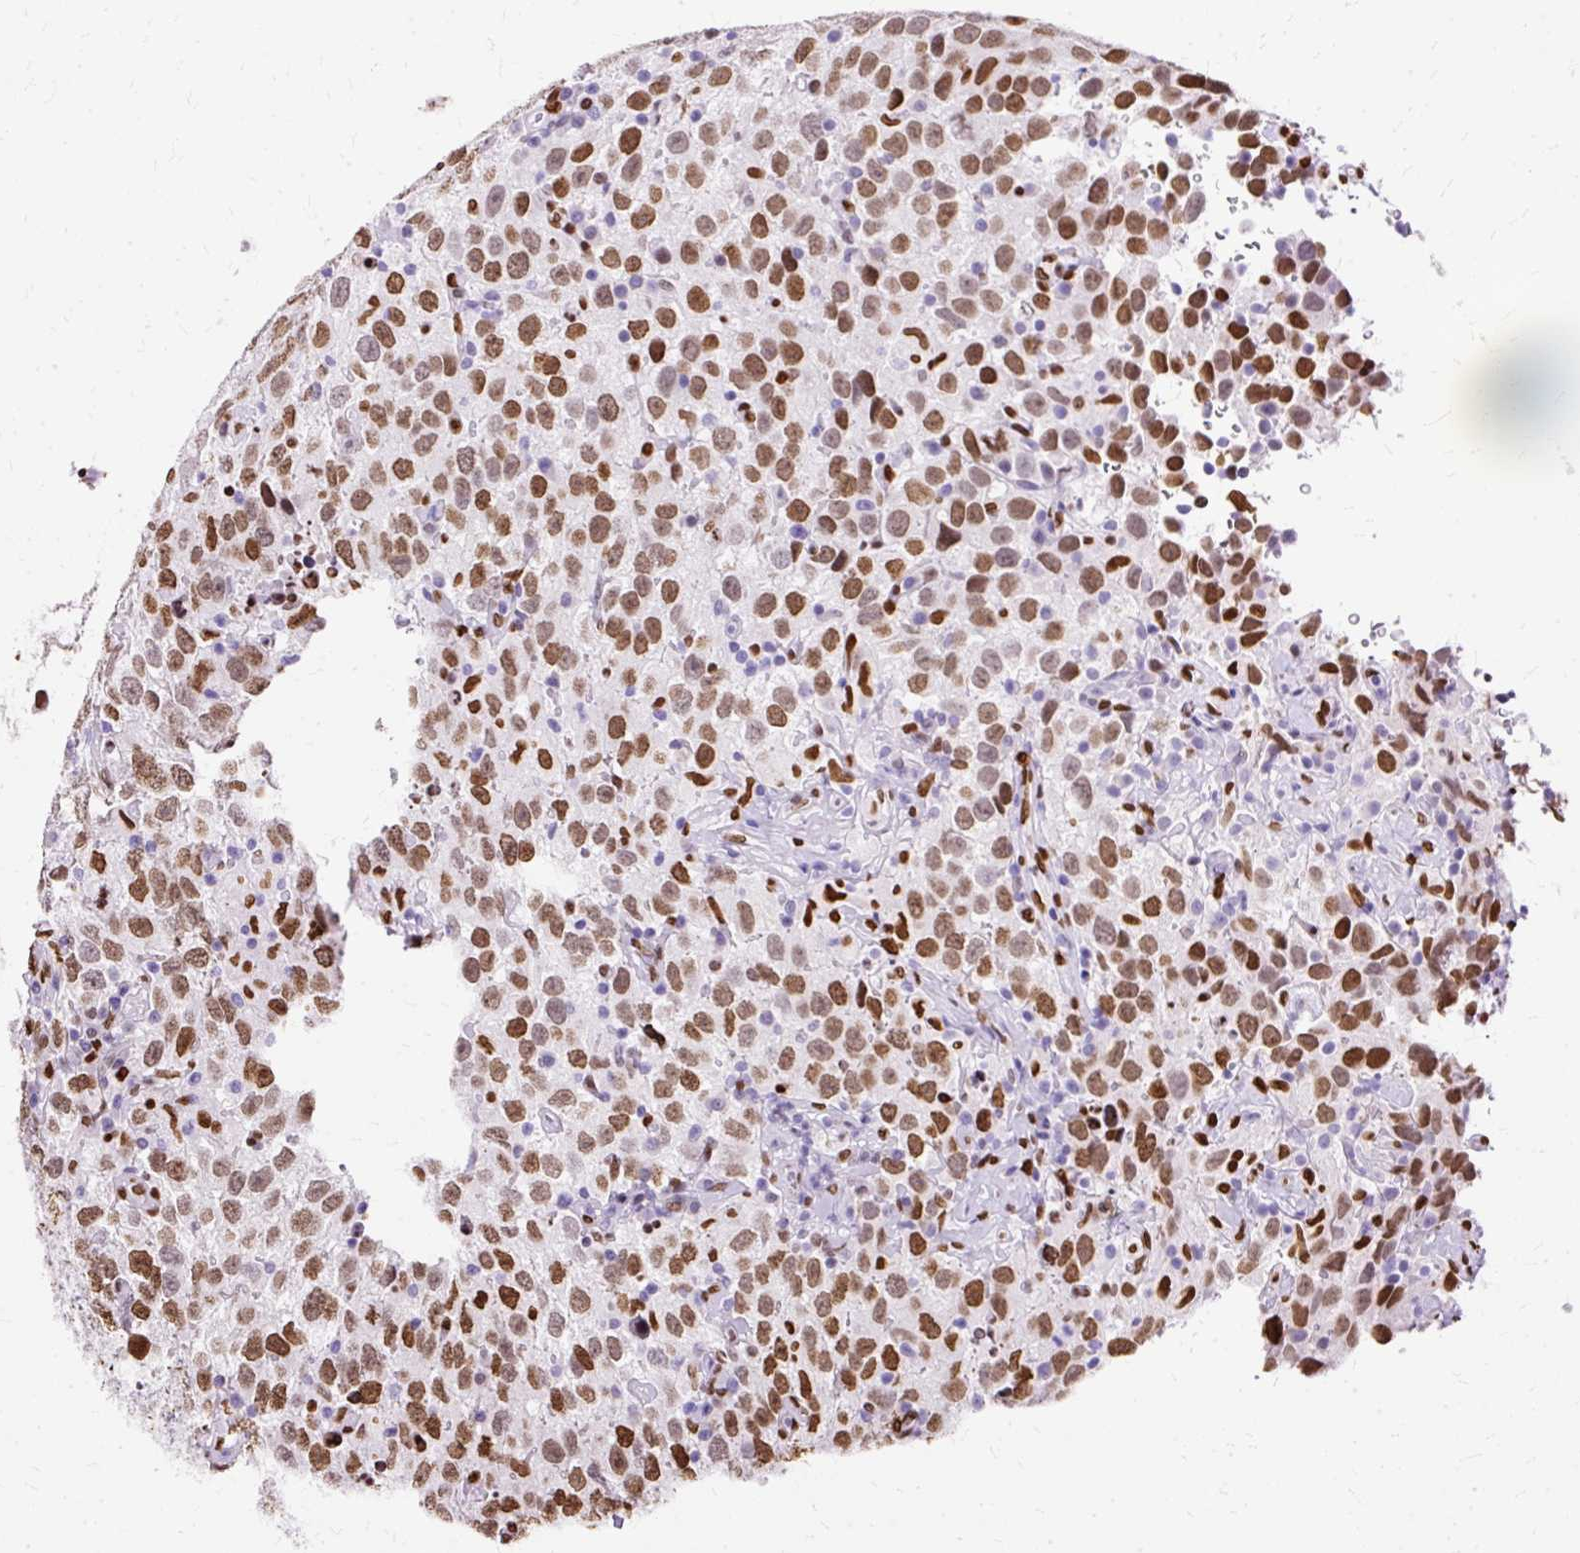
{"staining": {"intensity": "moderate", "quantity": ">75%", "location": "nuclear"}, "tissue": "testis cancer", "cell_type": "Tumor cells", "image_type": "cancer", "snomed": [{"axis": "morphology", "description": "Seminoma, NOS"}, {"axis": "topography", "description": "Testis"}], "caption": "Protein staining of testis cancer (seminoma) tissue exhibits moderate nuclear staining in approximately >75% of tumor cells. (DAB = brown stain, brightfield microscopy at high magnification).", "gene": "TMEM184C", "patient": {"sex": "male", "age": 41}}